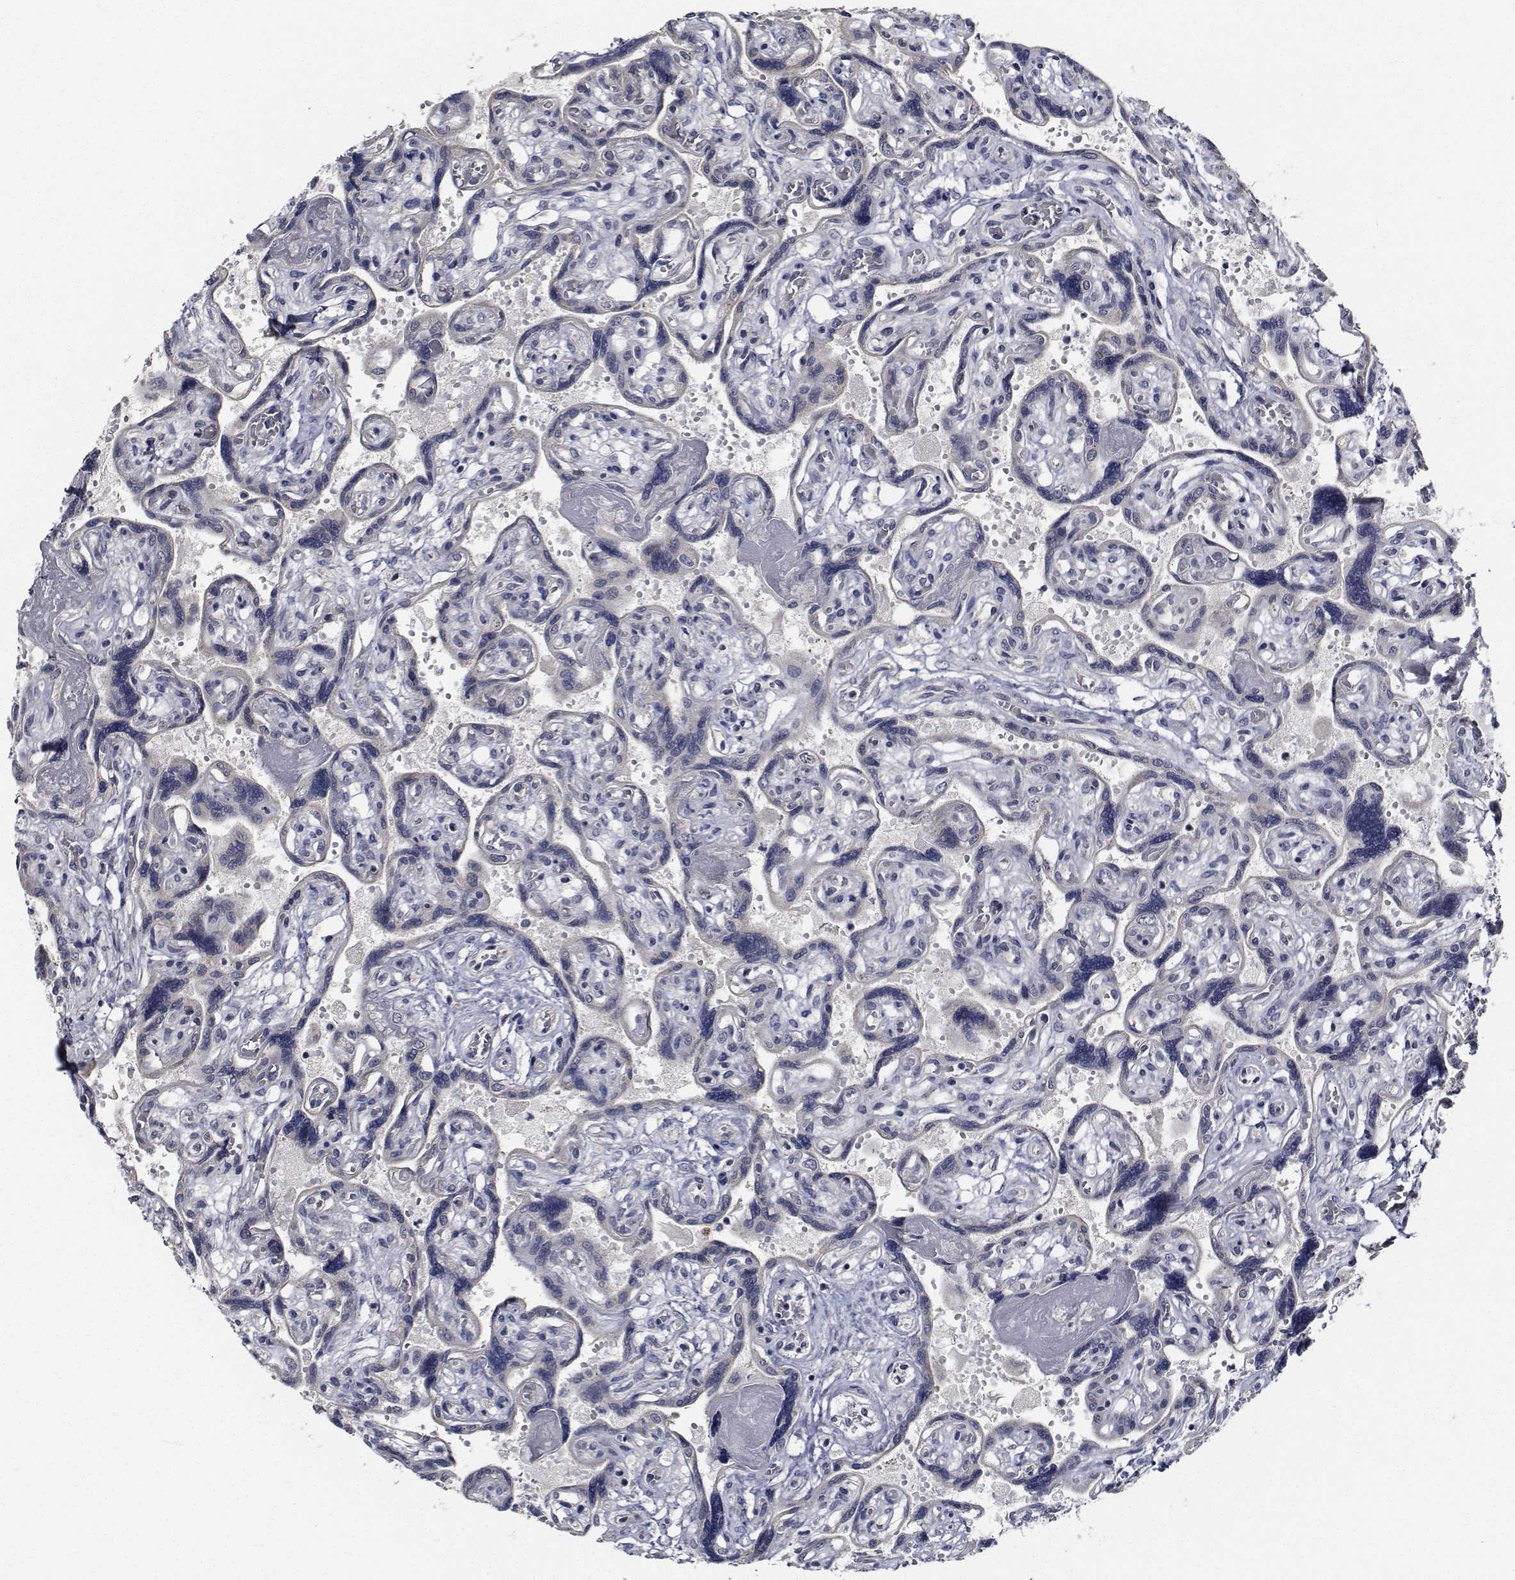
{"staining": {"intensity": "negative", "quantity": "none", "location": "none"}, "tissue": "placenta", "cell_type": "Decidual cells", "image_type": "normal", "snomed": [{"axis": "morphology", "description": "Normal tissue, NOS"}, {"axis": "topography", "description": "Placenta"}], "caption": "Immunohistochemistry (IHC) image of benign placenta: placenta stained with DAB reveals no significant protein positivity in decidual cells.", "gene": "NVL", "patient": {"sex": "female", "age": 32}}